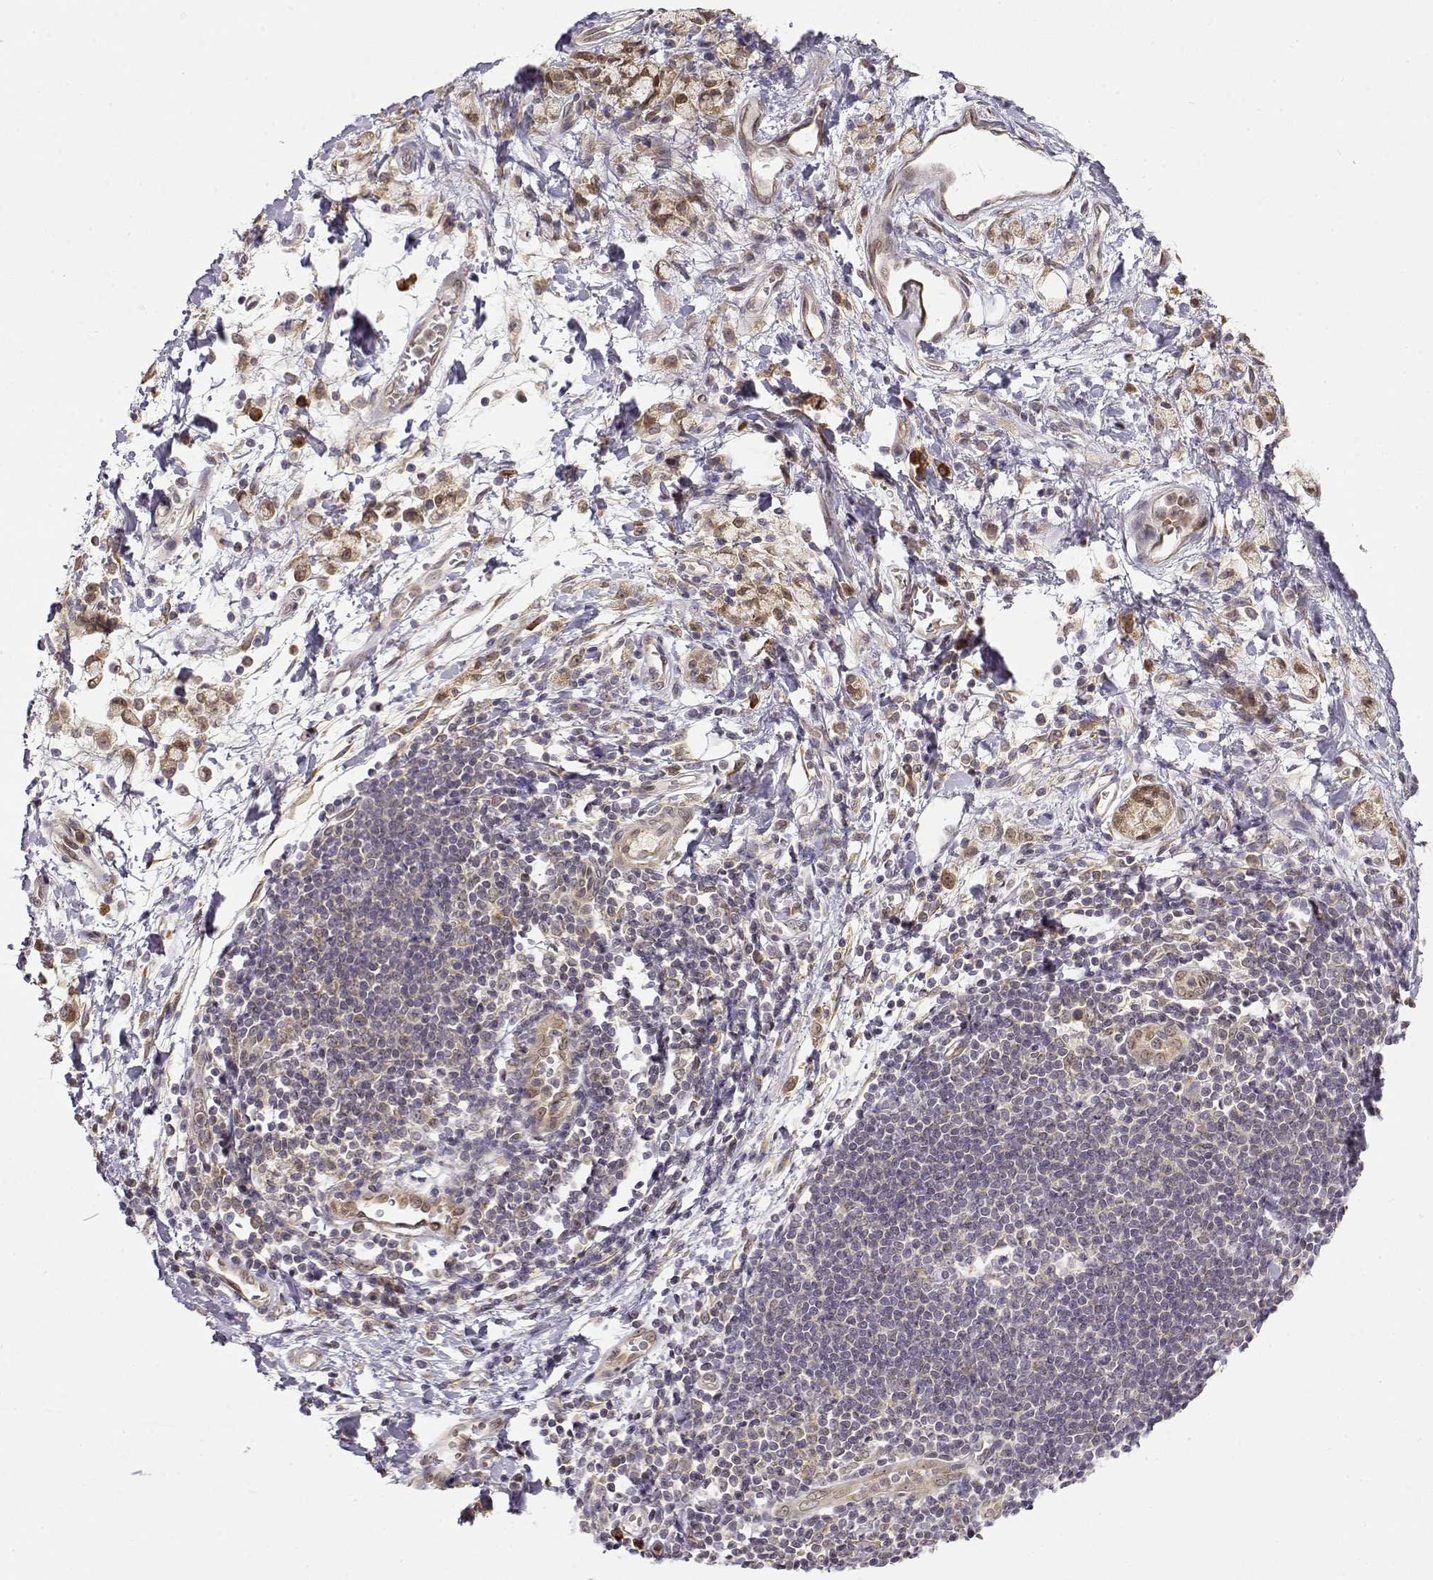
{"staining": {"intensity": "weak", "quantity": "25%-75%", "location": "cytoplasmic/membranous"}, "tissue": "stomach cancer", "cell_type": "Tumor cells", "image_type": "cancer", "snomed": [{"axis": "morphology", "description": "Adenocarcinoma, NOS"}, {"axis": "topography", "description": "Stomach"}], "caption": "The histopathology image exhibits immunohistochemical staining of stomach cancer (adenocarcinoma). There is weak cytoplasmic/membranous positivity is seen in approximately 25%-75% of tumor cells. (DAB IHC with brightfield microscopy, high magnification).", "gene": "ERGIC2", "patient": {"sex": "male", "age": 58}}